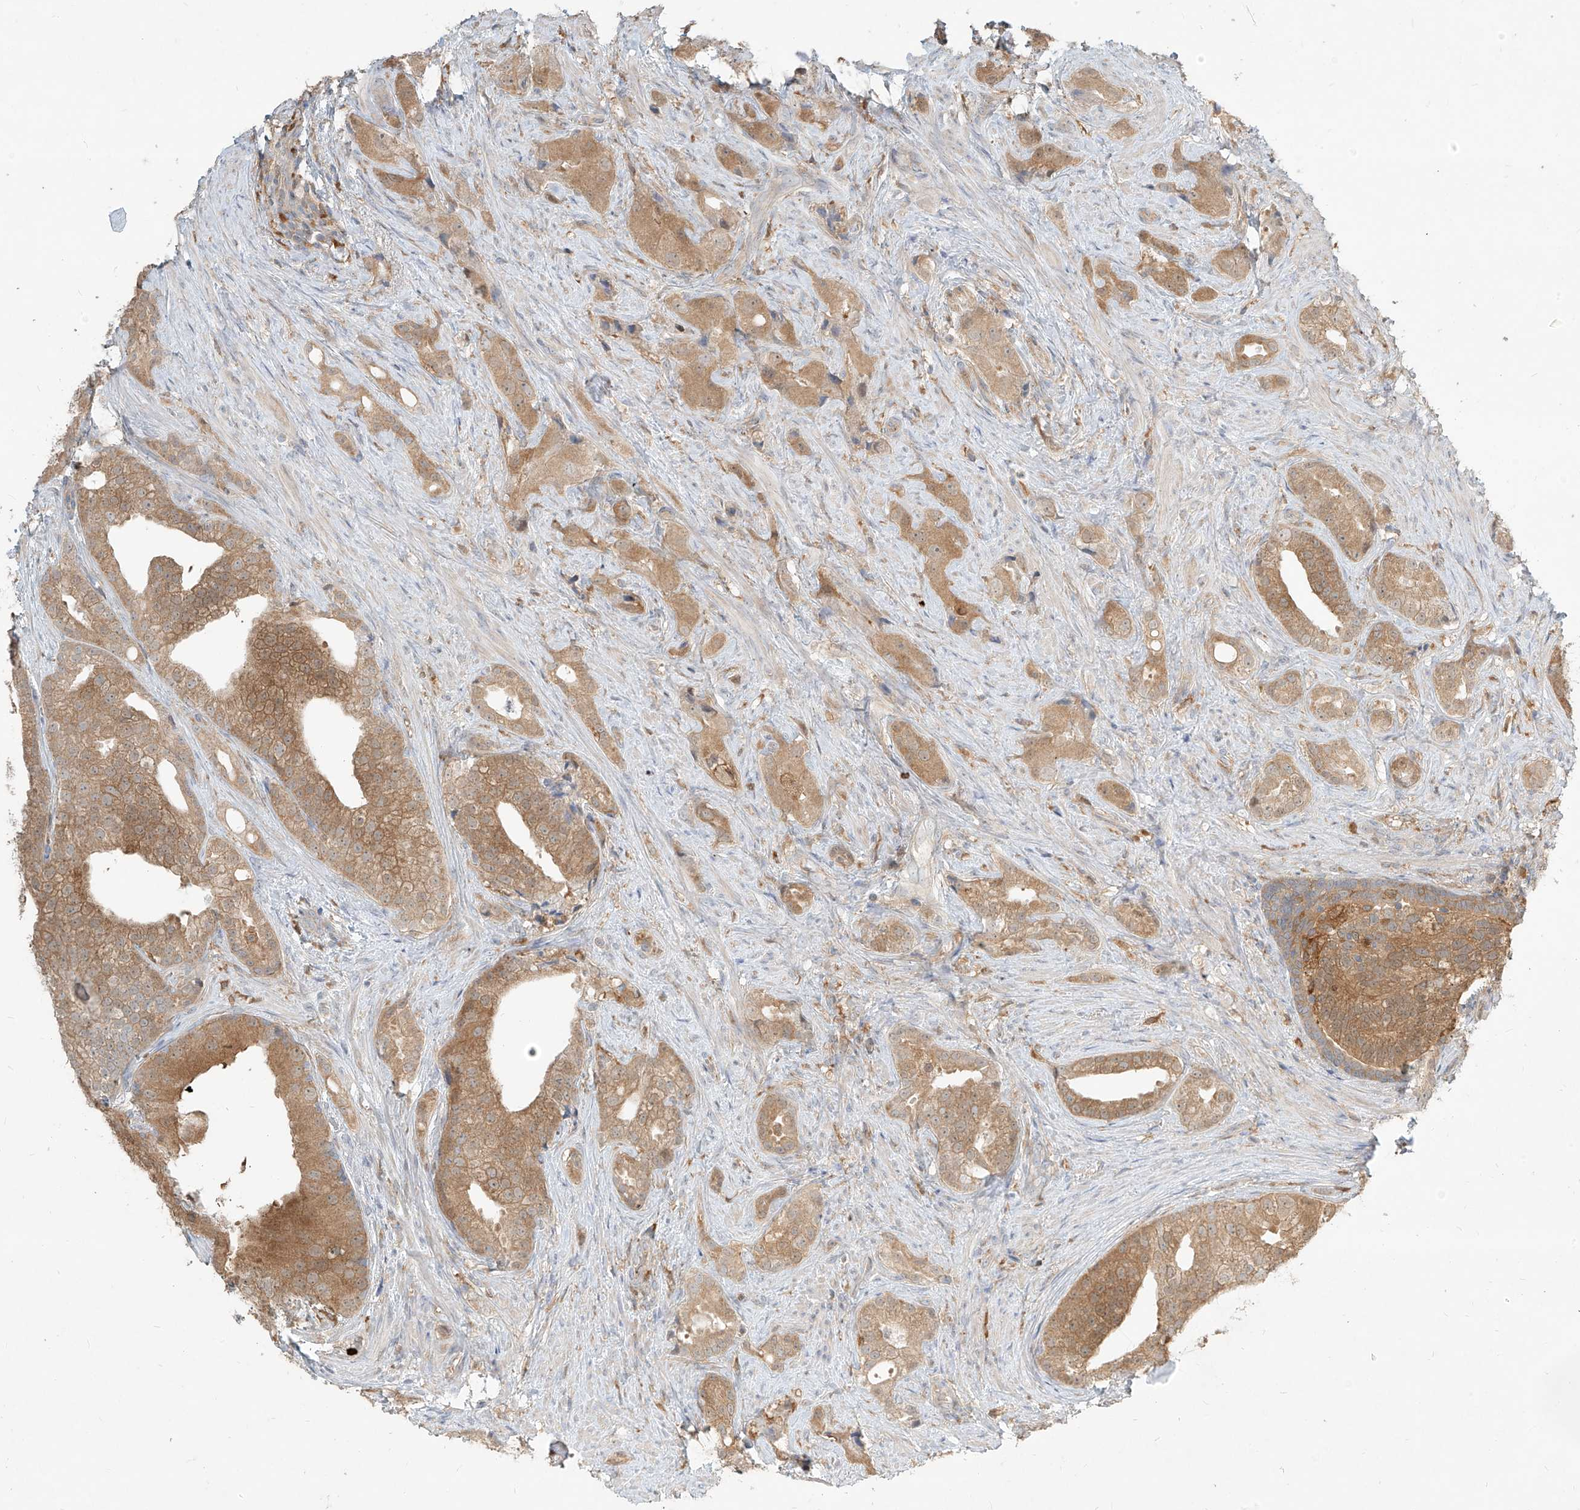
{"staining": {"intensity": "moderate", "quantity": ">75%", "location": "cytoplasmic/membranous"}, "tissue": "prostate cancer", "cell_type": "Tumor cells", "image_type": "cancer", "snomed": [{"axis": "morphology", "description": "Adenocarcinoma, Low grade"}, {"axis": "topography", "description": "Prostate"}], "caption": "IHC staining of low-grade adenocarcinoma (prostate), which reveals medium levels of moderate cytoplasmic/membranous staining in approximately >75% of tumor cells indicating moderate cytoplasmic/membranous protein positivity. The staining was performed using DAB (brown) for protein detection and nuclei were counterstained in hematoxylin (blue).", "gene": "PGD", "patient": {"sex": "male", "age": 71}}